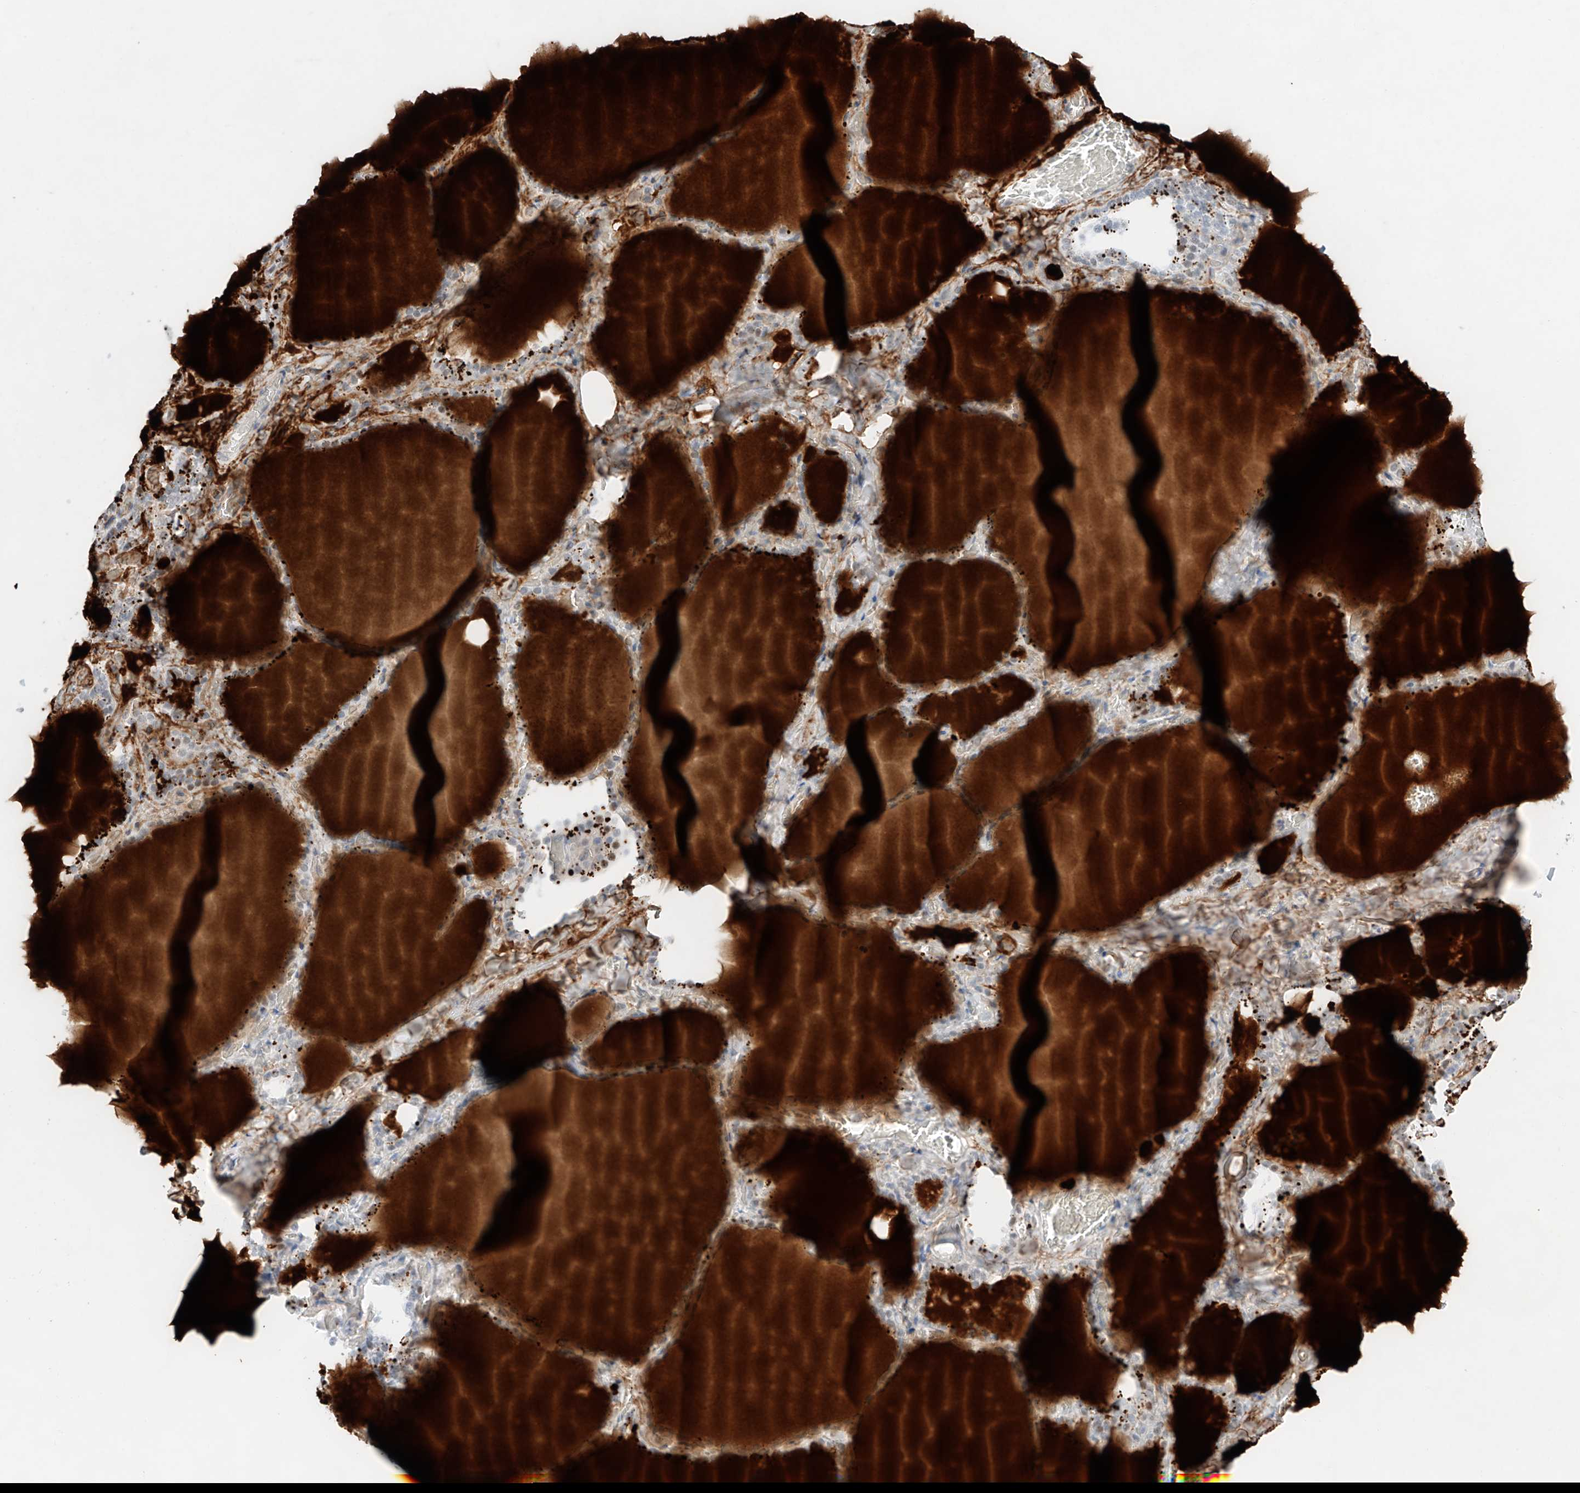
{"staining": {"intensity": "strong", "quantity": "25%-75%", "location": "cytoplasmic/membranous,nuclear"}, "tissue": "thyroid gland", "cell_type": "Glandular cells", "image_type": "normal", "snomed": [{"axis": "morphology", "description": "Normal tissue, NOS"}, {"axis": "topography", "description": "Thyroid gland"}], "caption": "A histopathology image of thyroid gland stained for a protein demonstrates strong cytoplasmic/membranous,nuclear brown staining in glandular cells. The staining was performed using DAB (3,3'-diaminobenzidine), with brown indicating positive protein expression. Nuclei are stained blue with hematoxylin.", "gene": "NT5C3B", "patient": {"sex": "female", "age": 22}}